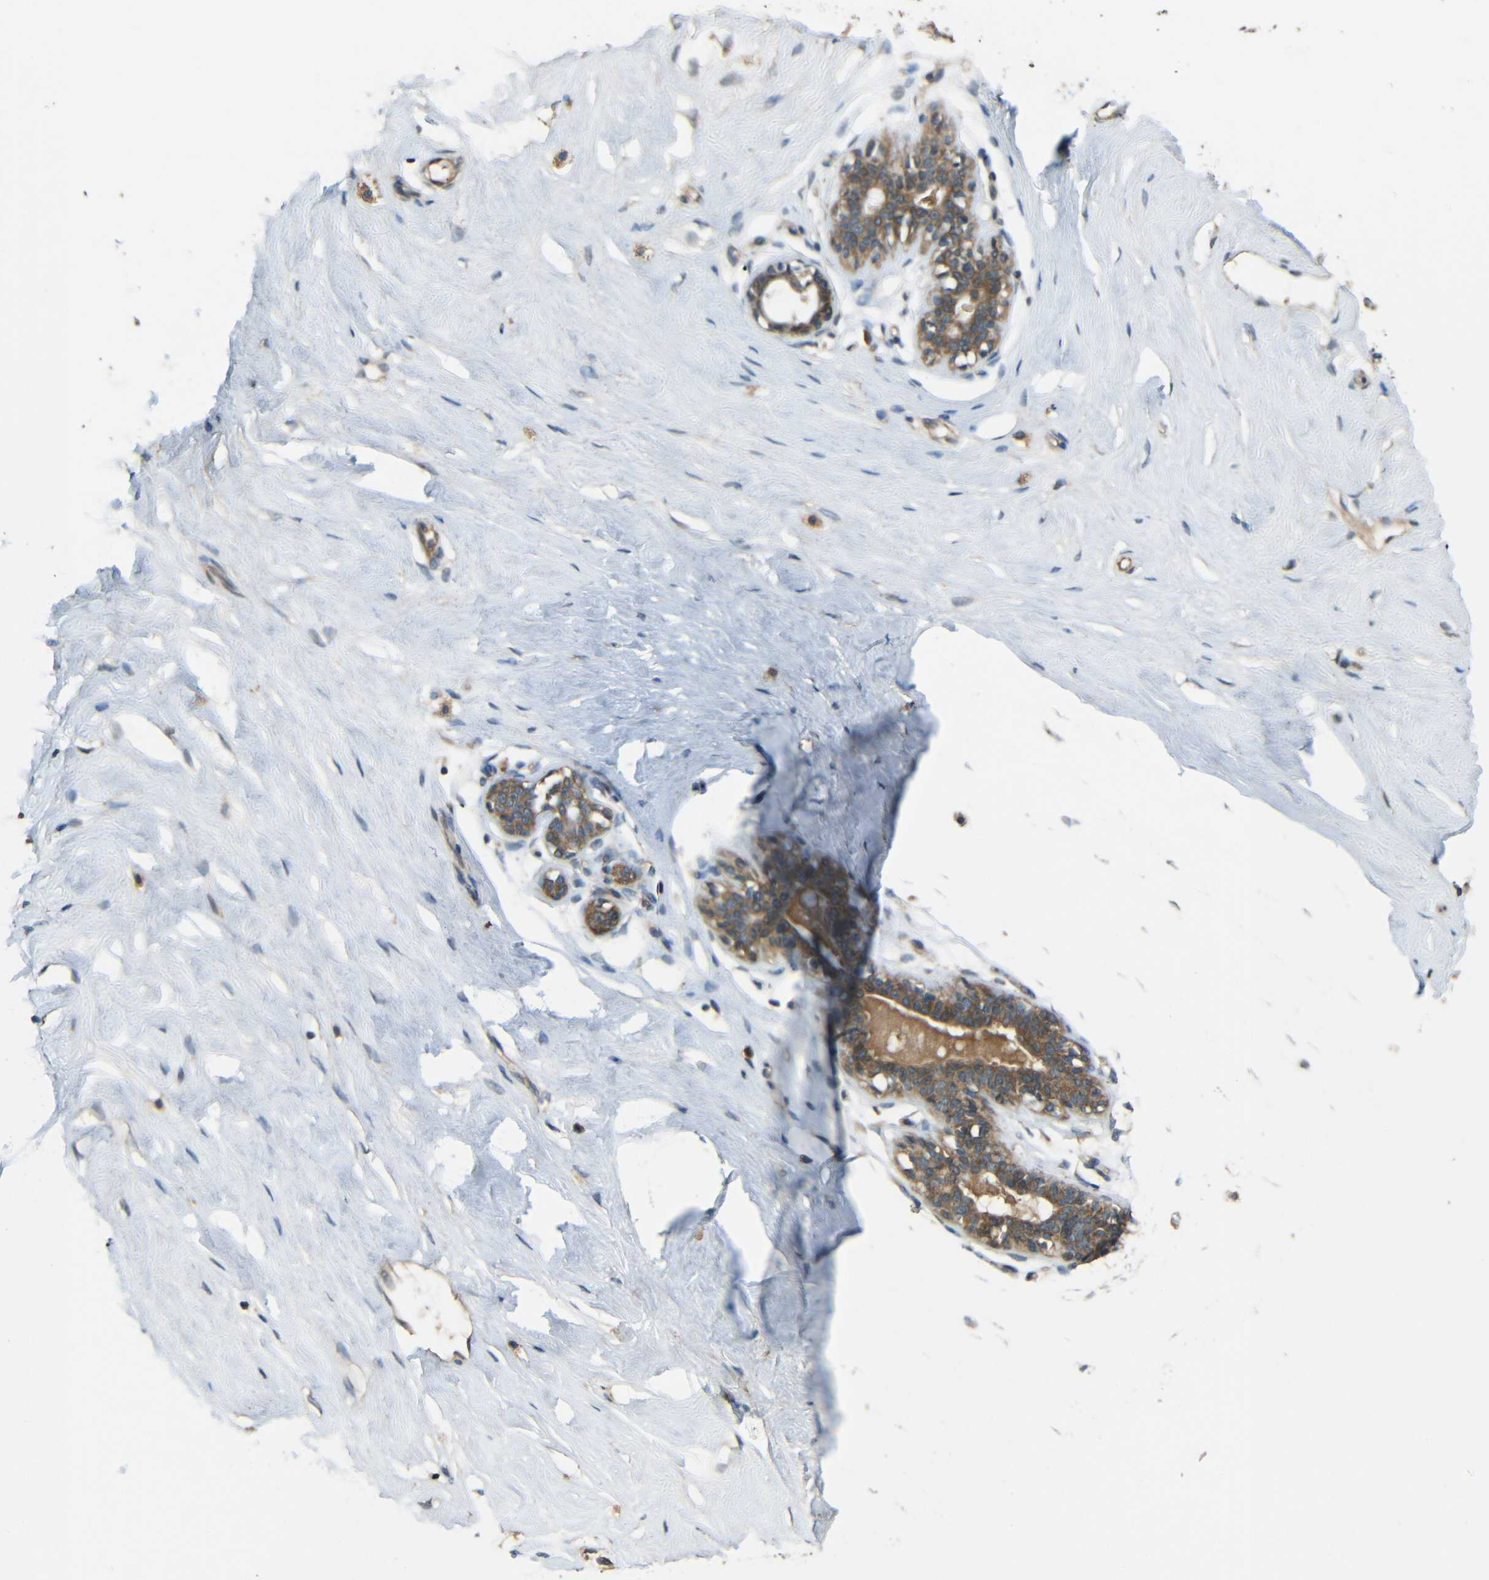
{"staining": {"intensity": "moderate", "quantity": ">75%", "location": "cytoplasmic/membranous"}, "tissue": "breast", "cell_type": "Adipocytes", "image_type": "normal", "snomed": [{"axis": "morphology", "description": "Normal tissue, NOS"}, {"axis": "topography", "description": "Breast"}], "caption": "Breast stained for a protein (brown) reveals moderate cytoplasmic/membranous positive expression in approximately >75% of adipocytes.", "gene": "ACACA", "patient": {"sex": "female", "age": 23}}